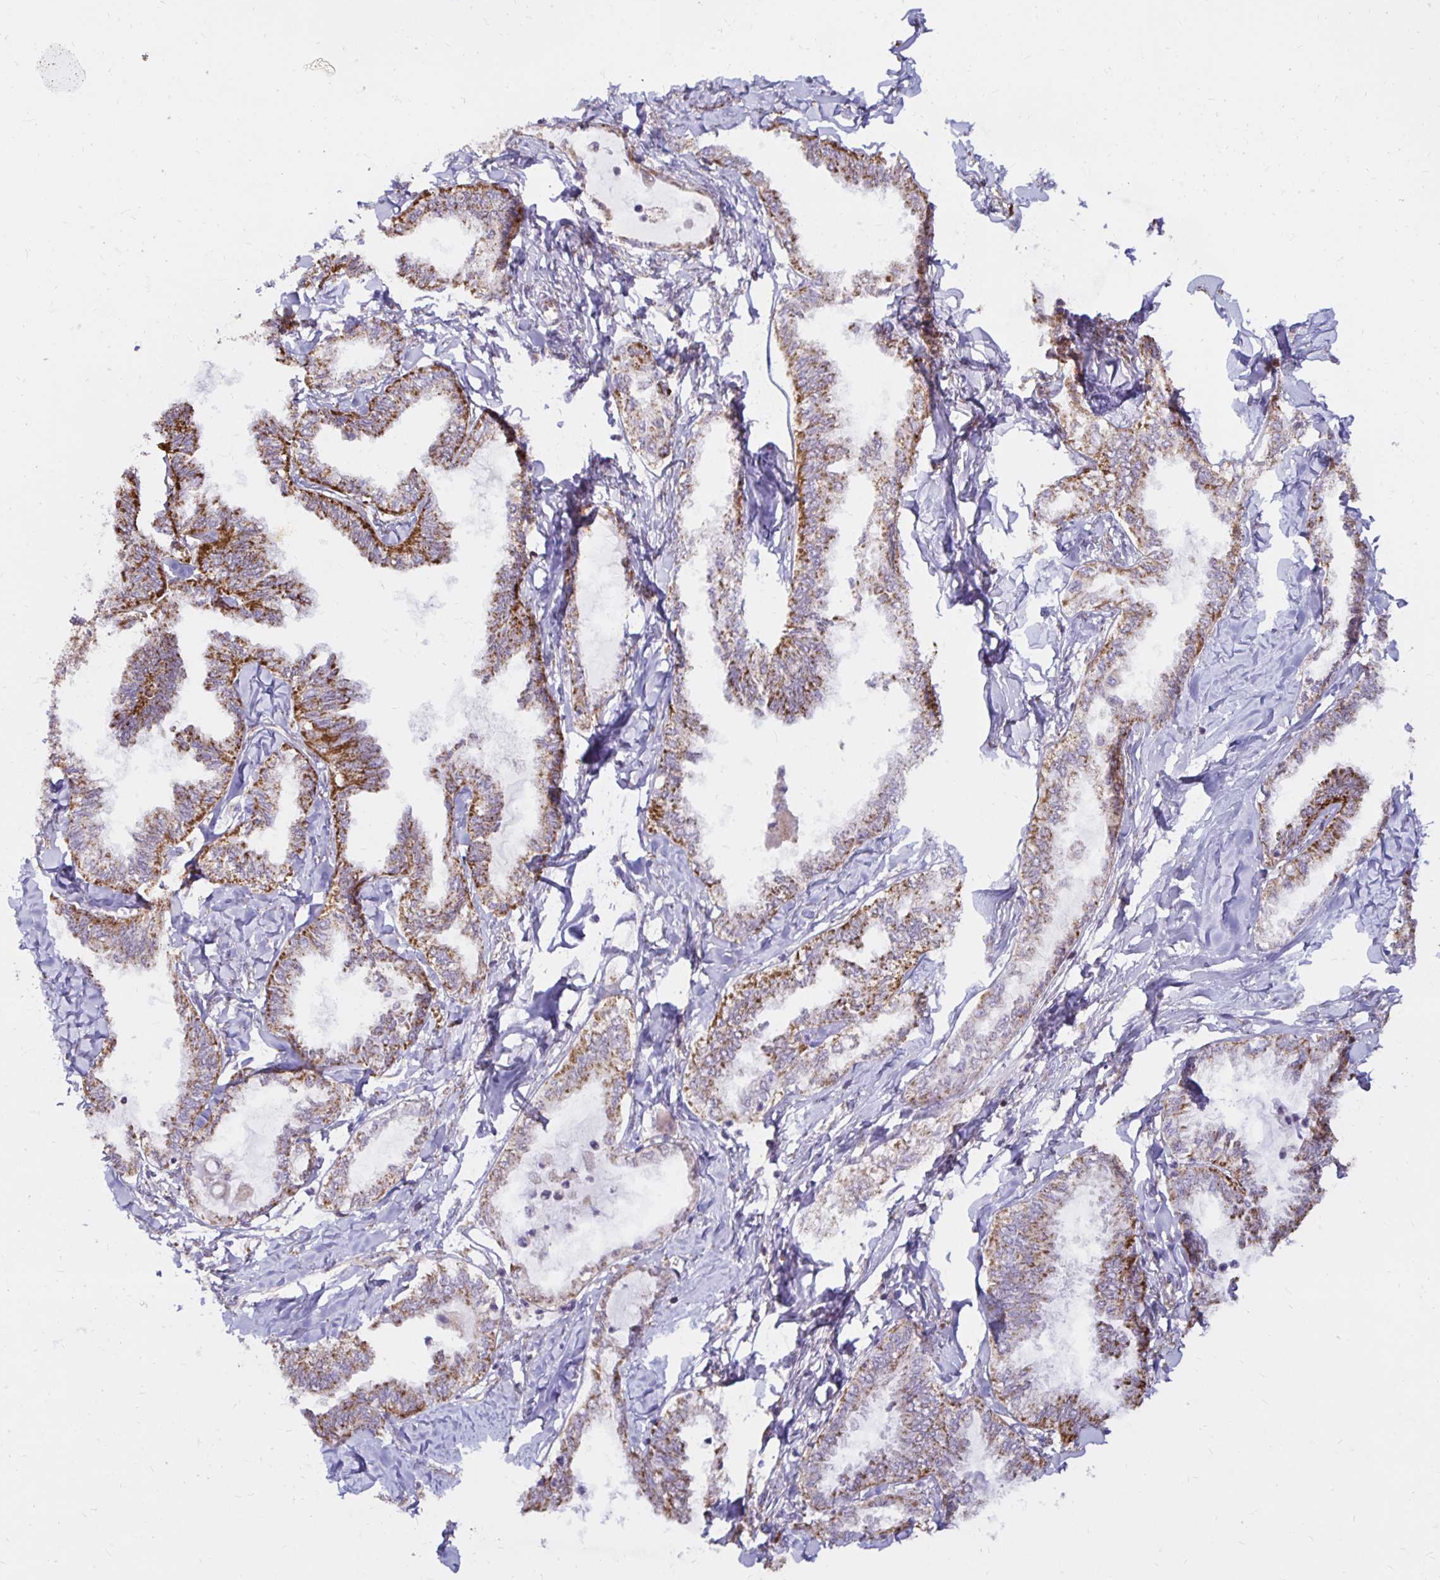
{"staining": {"intensity": "moderate", "quantity": "25%-75%", "location": "cytoplasmic/membranous"}, "tissue": "ovarian cancer", "cell_type": "Tumor cells", "image_type": "cancer", "snomed": [{"axis": "morphology", "description": "Carcinoma, endometroid"}, {"axis": "topography", "description": "Ovary"}], "caption": "High-magnification brightfield microscopy of ovarian endometroid carcinoma stained with DAB (brown) and counterstained with hematoxylin (blue). tumor cells exhibit moderate cytoplasmic/membranous positivity is present in approximately25%-75% of cells. (DAB (3,3'-diaminobenzidine) = brown stain, brightfield microscopy at high magnification).", "gene": "IER3", "patient": {"sex": "female", "age": 70}}